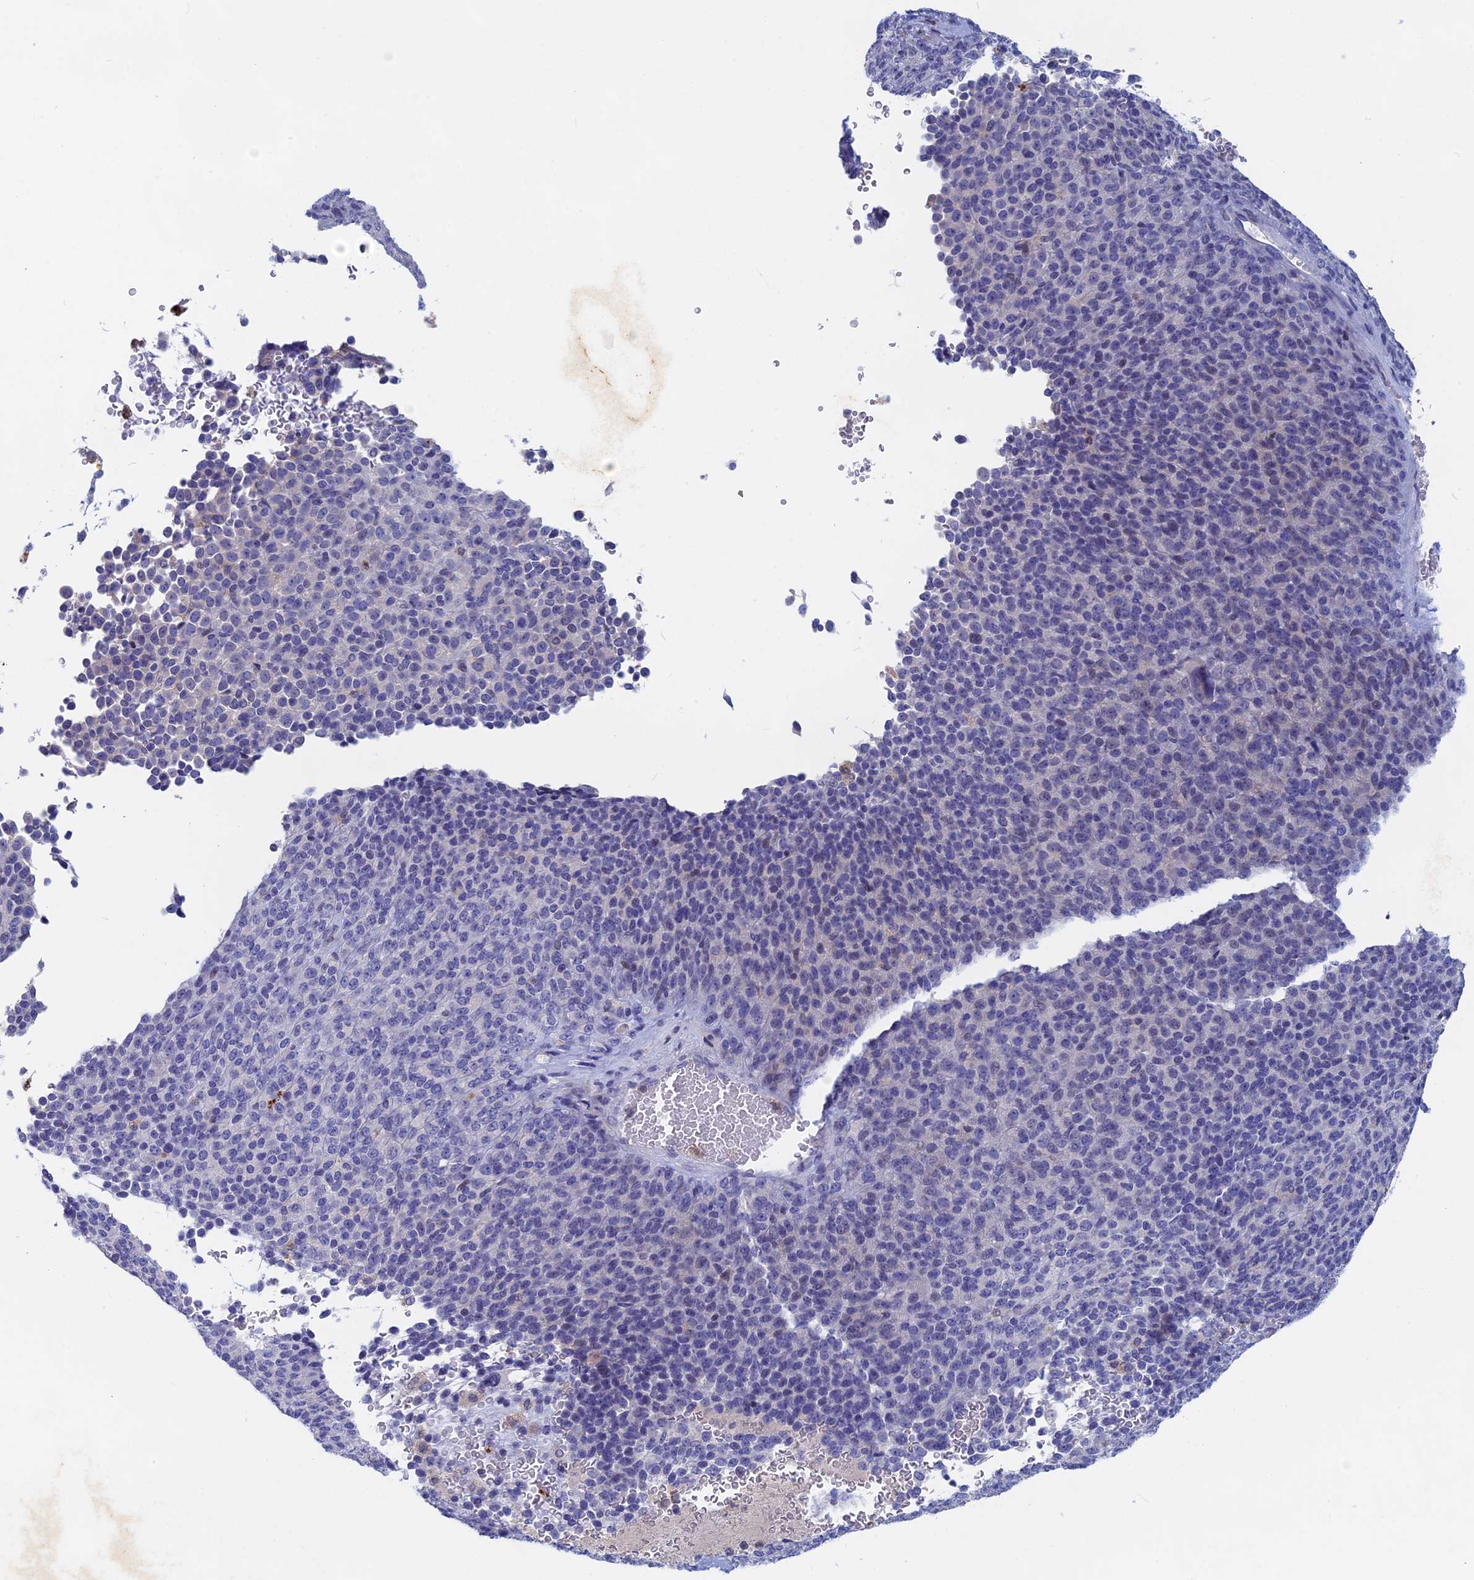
{"staining": {"intensity": "negative", "quantity": "none", "location": "none"}, "tissue": "melanoma", "cell_type": "Tumor cells", "image_type": "cancer", "snomed": [{"axis": "morphology", "description": "Malignant melanoma, Metastatic site"}, {"axis": "topography", "description": "Brain"}], "caption": "A histopathology image of human melanoma is negative for staining in tumor cells. Brightfield microscopy of immunohistochemistry stained with DAB (brown) and hematoxylin (blue), captured at high magnification.", "gene": "ACP7", "patient": {"sex": "female", "age": 56}}